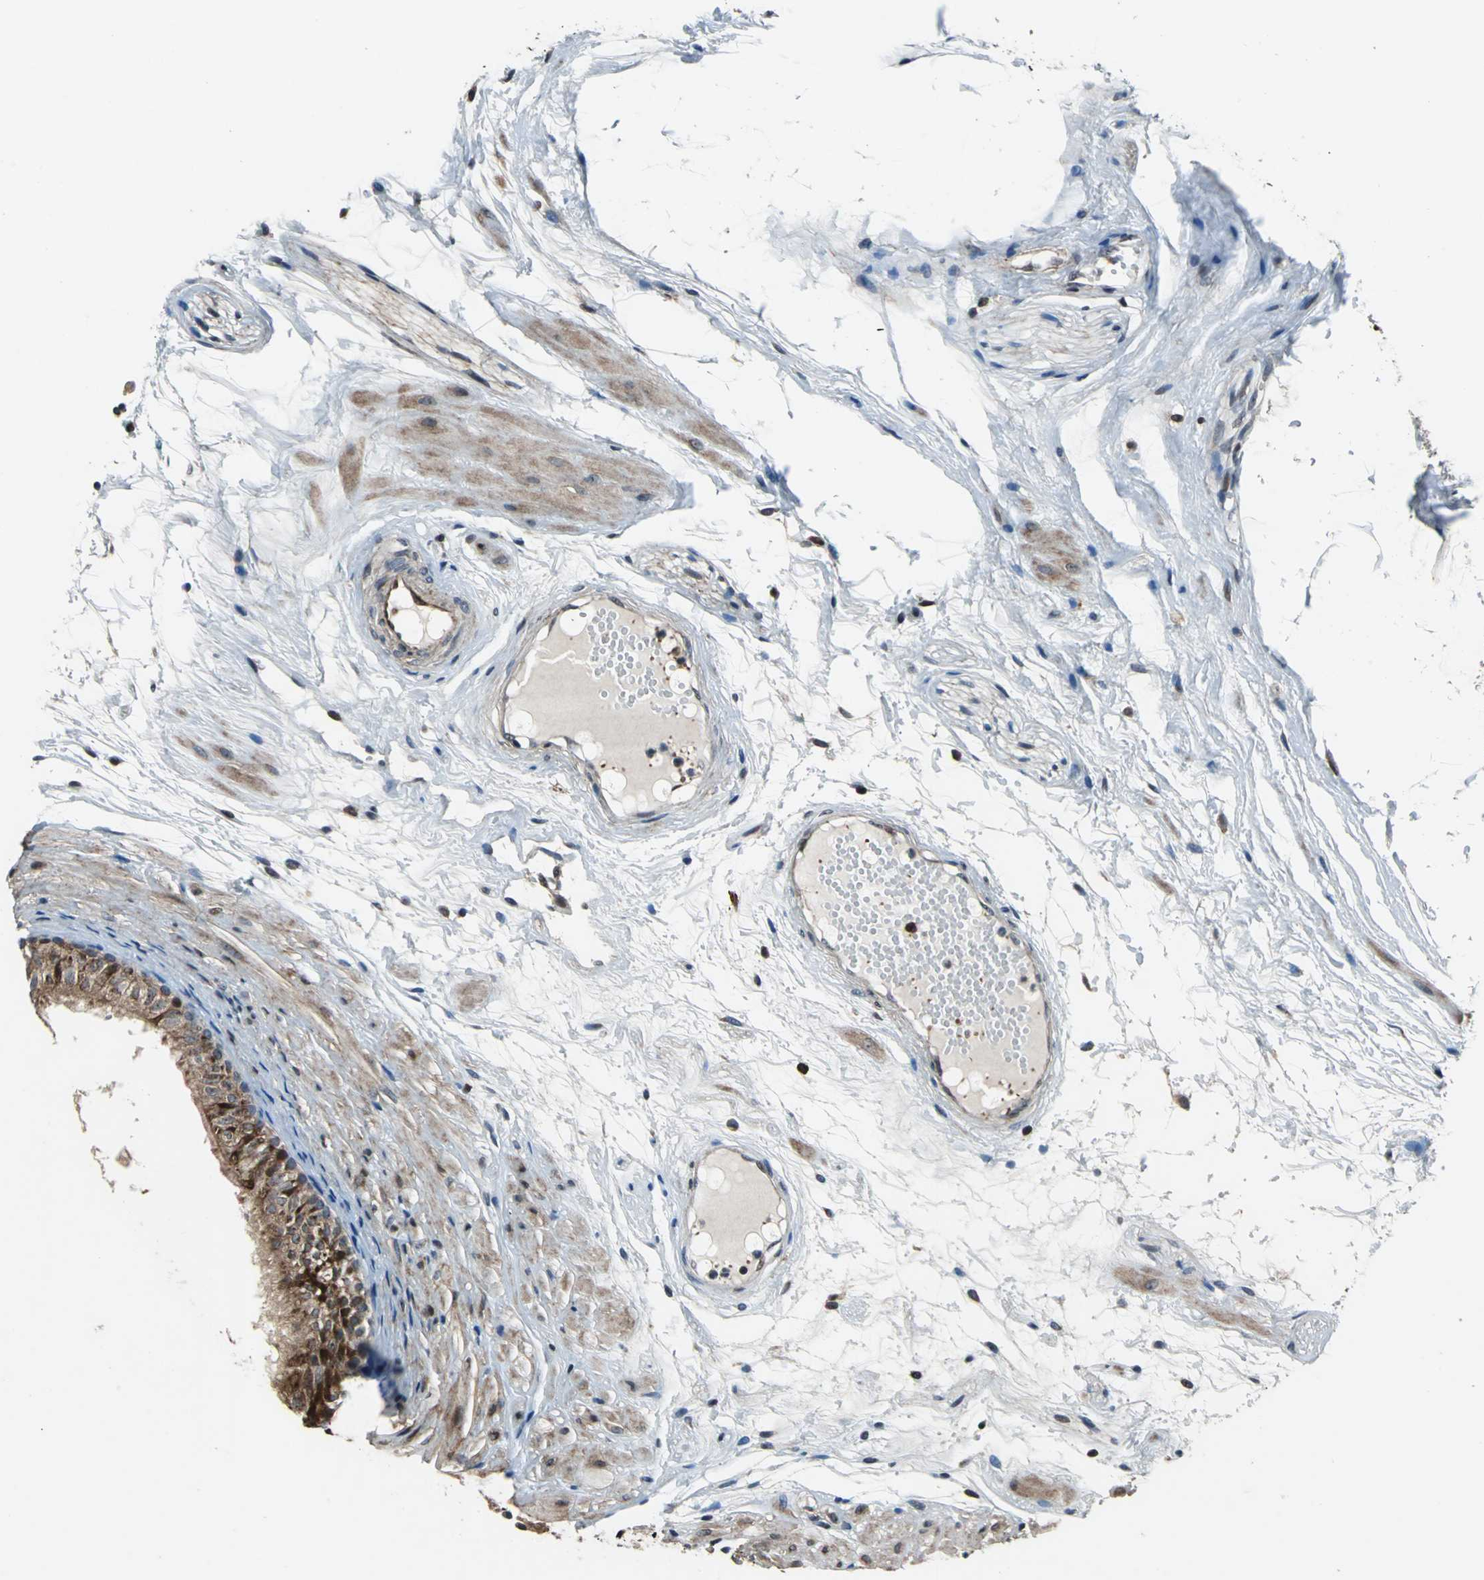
{"staining": {"intensity": "strong", "quantity": "<25%", "location": "cytoplasmic/membranous,nuclear"}, "tissue": "epididymis", "cell_type": "Glandular cells", "image_type": "normal", "snomed": [{"axis": "morphology", "description": "Normal tissue, NOS"}, {"axis": "morphology", "description": "Atrophy, NOS"}, {"axis": "topography", "description": "Testis"}, {"axis": "topography", "description": "Epididymis"}], "caption": "IHC histopathology image of unremarkable epididymis stained for a protein (brown), which displays medium levels of strong cytoplasmic/membranous,nuclear positivity in about <25% of glandular cells.", "gene": "AATF", "patient": {"sex": "male", "age": 18}}